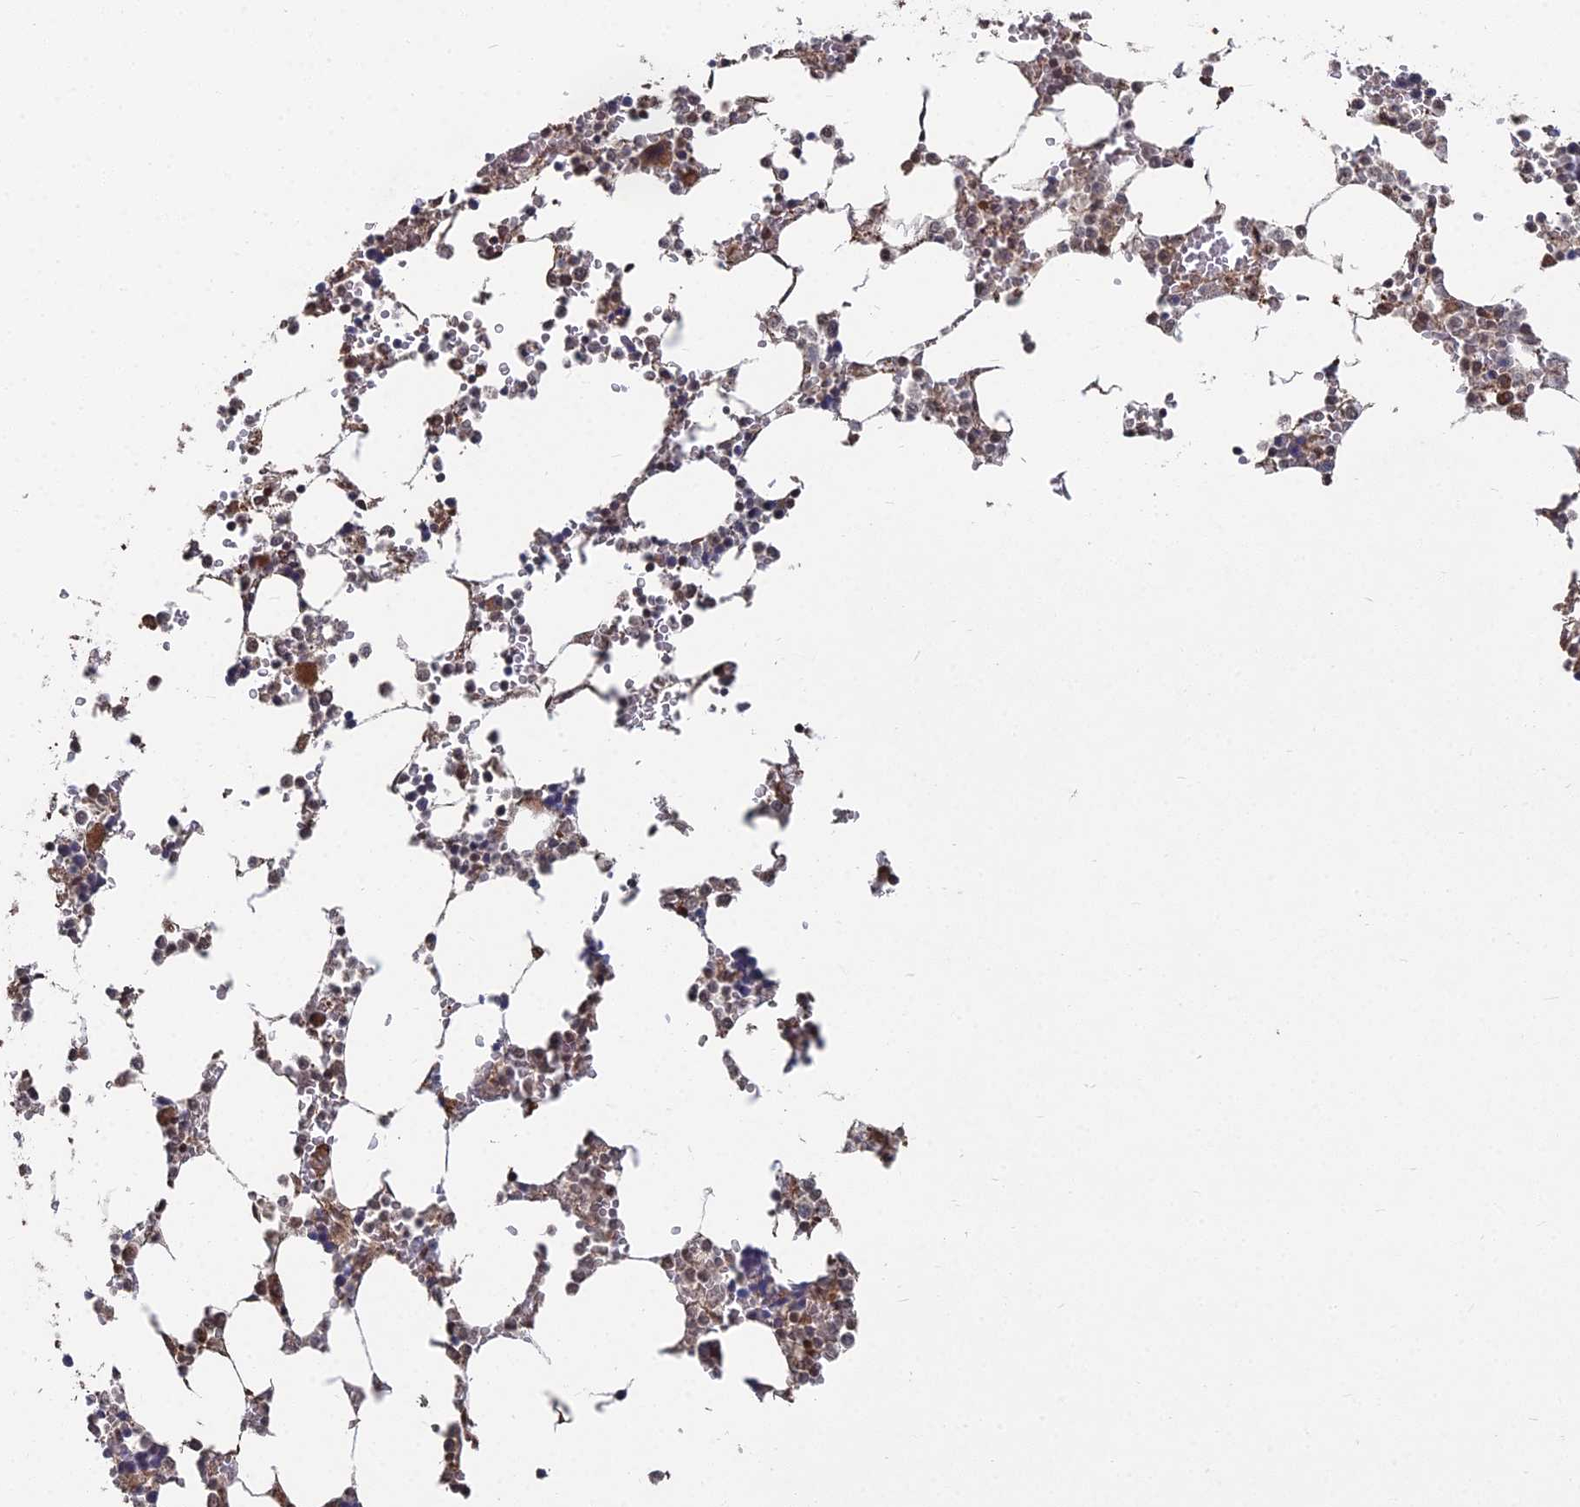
{"staining": {"intensity": "moderate", "quantity": "25%-75%", "location": "nuclear"}, "tissue": "bone marrow", "cell_type": "Hematopoietic cells", "image_type": "normal", "snomed": [{"axis": "morphology", "description": "Normal tissue, NOS"}, {"axis": "topography", "description": "Bone marrow"}], "caption": "Normal bone marrow displays moderate nuclear staining in approximately 25%-75% of hematopoietic cells The staining was performed using DAB (3,3'-diaminobenzidine) to visualize the protein expression in brown, while the nuclei were stained in blue with hematoxylin (Magnification: 20x)..", "gene": "CCNP", "patient": {"sex": "male", "age": 64}}